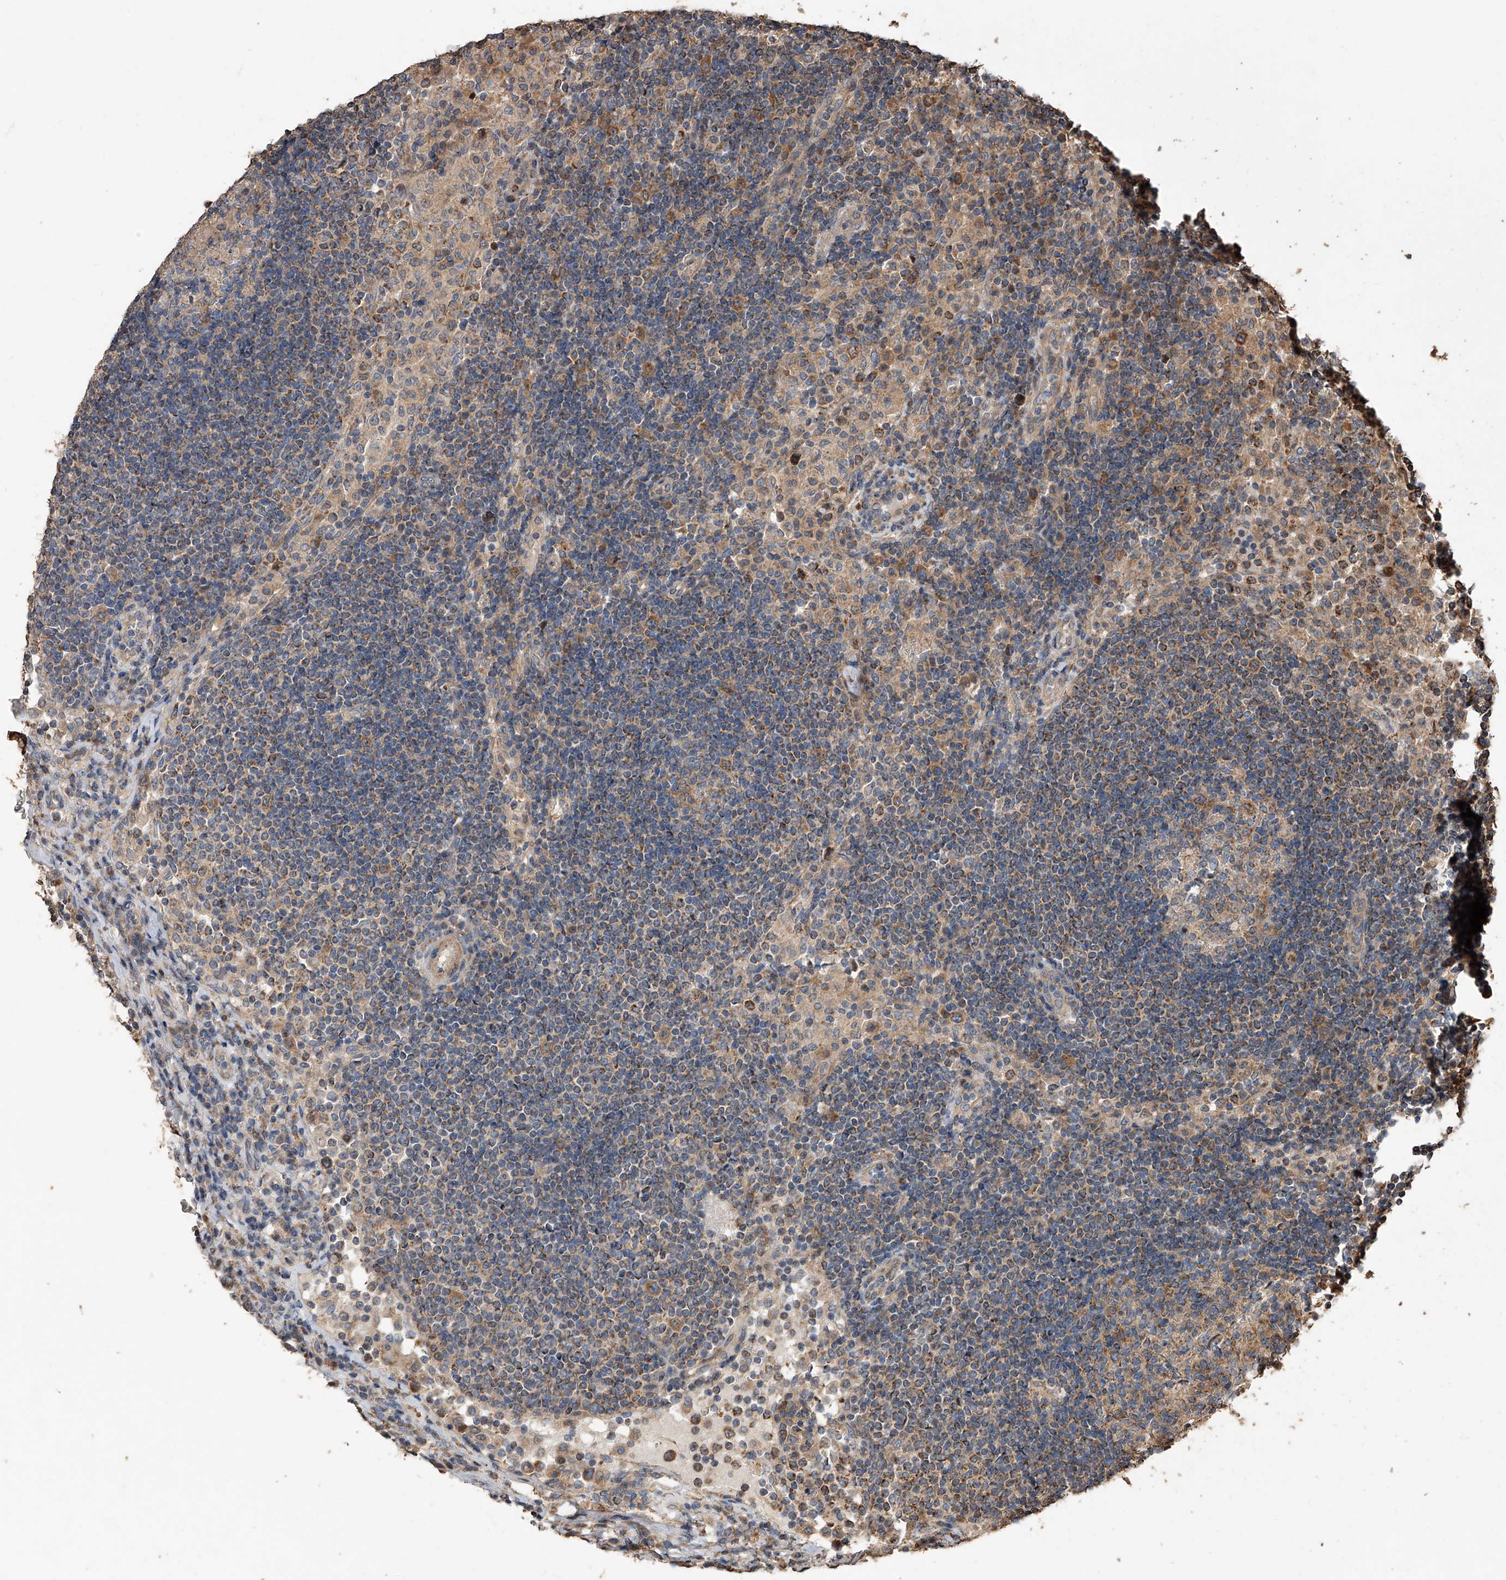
{"staining": {"intensity": "weak", "quantity": ">75%", "location": "cytoplasmic/membranous"}, "tissue": "lymph node", "cell_type": "Germinal center cells", "image_type": "normal", "snomed": [{"axis": "morphology", "description": "Normal tissue, NOS"}, {"axis": "topography", "description": "Lymph node"}], "caption": "Lymph node stained with DAB immunohistochemistry exhibits low levels of weak cytoplasmic/membranous expression in approximately >75% of germinal center cells. The staining is performed using DAB (3,3'-diaminobenzidine) brown chromogen to label protein expression. The nuclei are counter-stained blue using hematoxylin.", "gene": "LTV1", "patient": {"sex": "female", "age": 53}}